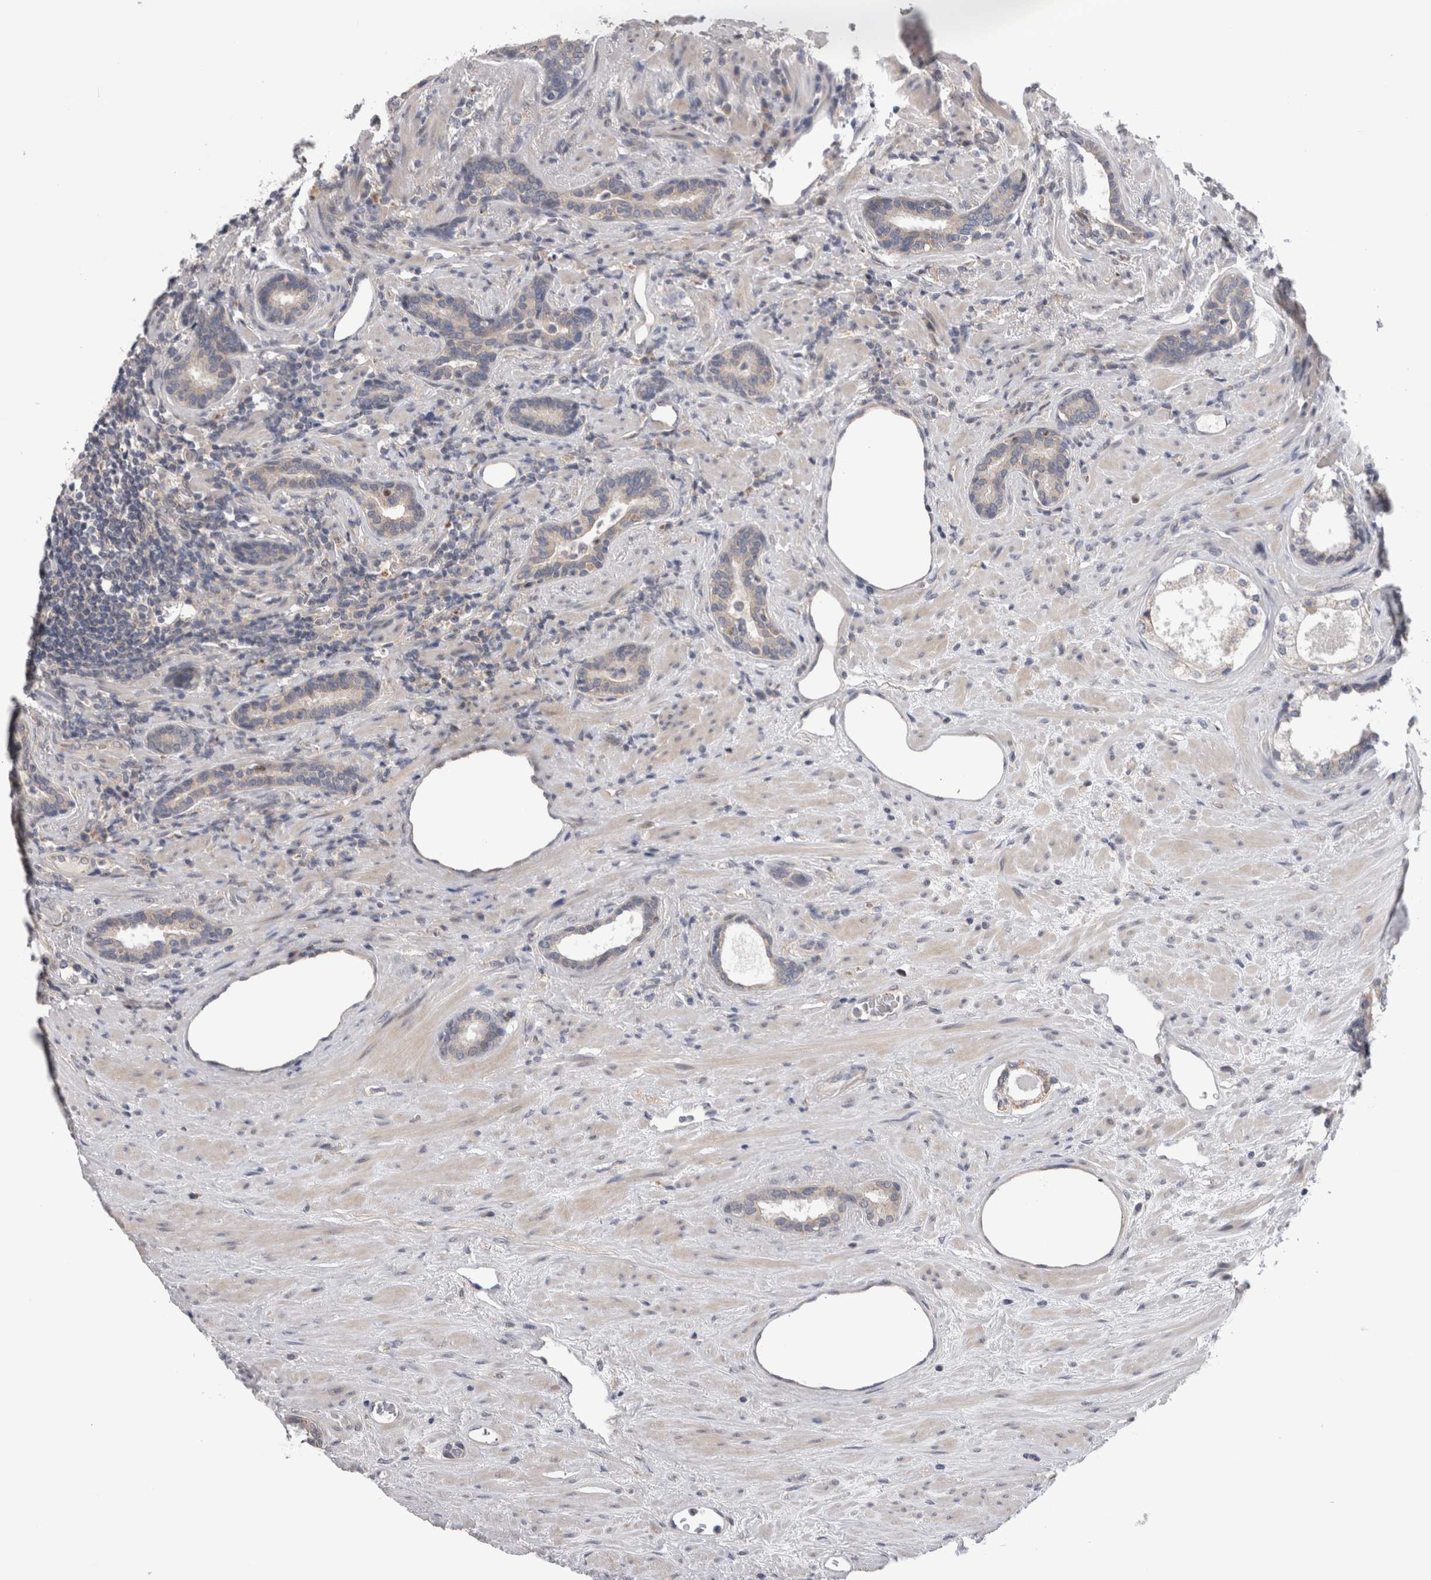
{"staining": {"intensity": "weak", "quantity": "<25%", "location": "cytoplasmic/membranous"}, "tissue": "prostate cancer", "cell_type": "Tumor cells", "image_type": "cancer", "snomed": [{"axis": "morphology", "description": "Adenocarcinoma, High grade"}, {"axis": "topography", "description": "Prostate"}], "caption": "Immunohistochemistry photomicrograph of prostate high-grade adenocarcinoma stained for a protein (brown), which shows no expression in tumor cells. The staining was performed using DAB (3,3'-diaminobenzidine) to visualize the protein expression in brown, while the nuclei were stained in blue with hematoxylin (Magnification: 20x).", "gene": "ARHGAP29", "patient": {"sex": "male", "age": 71}}